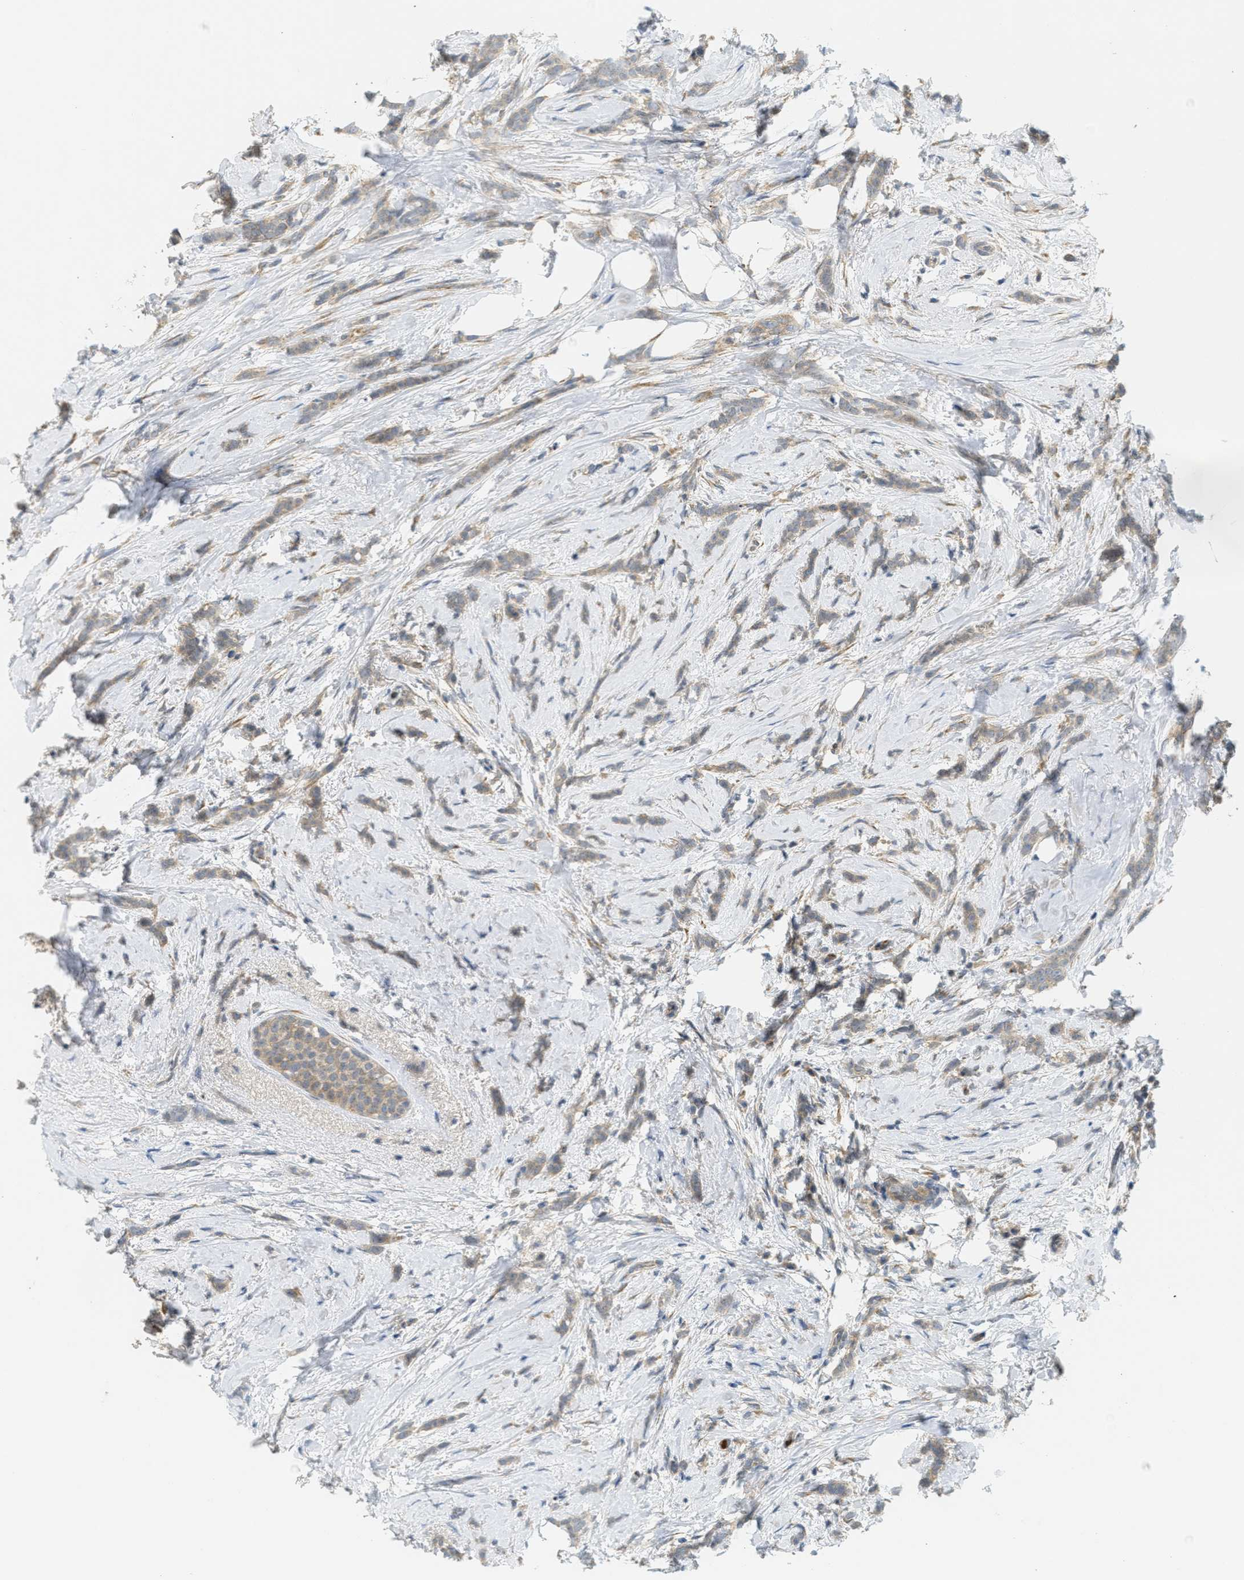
{"staining": {"intensity": "weak", "quantity": ">75%", "location": "cytoplasmic/membranous"}, "tissue": "breast cancer", "cell_type": "Tumor cells", "image_type": "cancer", "snomed": [{"axis": "morphology", "description": "Lobular carcinoma, in situ"}, {"axis": "morphology", "description": "Lobular carcinoma"}, {"axis": "topography", "description": "Breast"}], "caption": "Immunohistochemistry (IHC) of human breast cancer exhibits low levels of weak cytoplasmic/membranous expression in approximately >75% of tumor cells.", "gene": "PROC", "patient": {"sex": "female", "age": 41}}